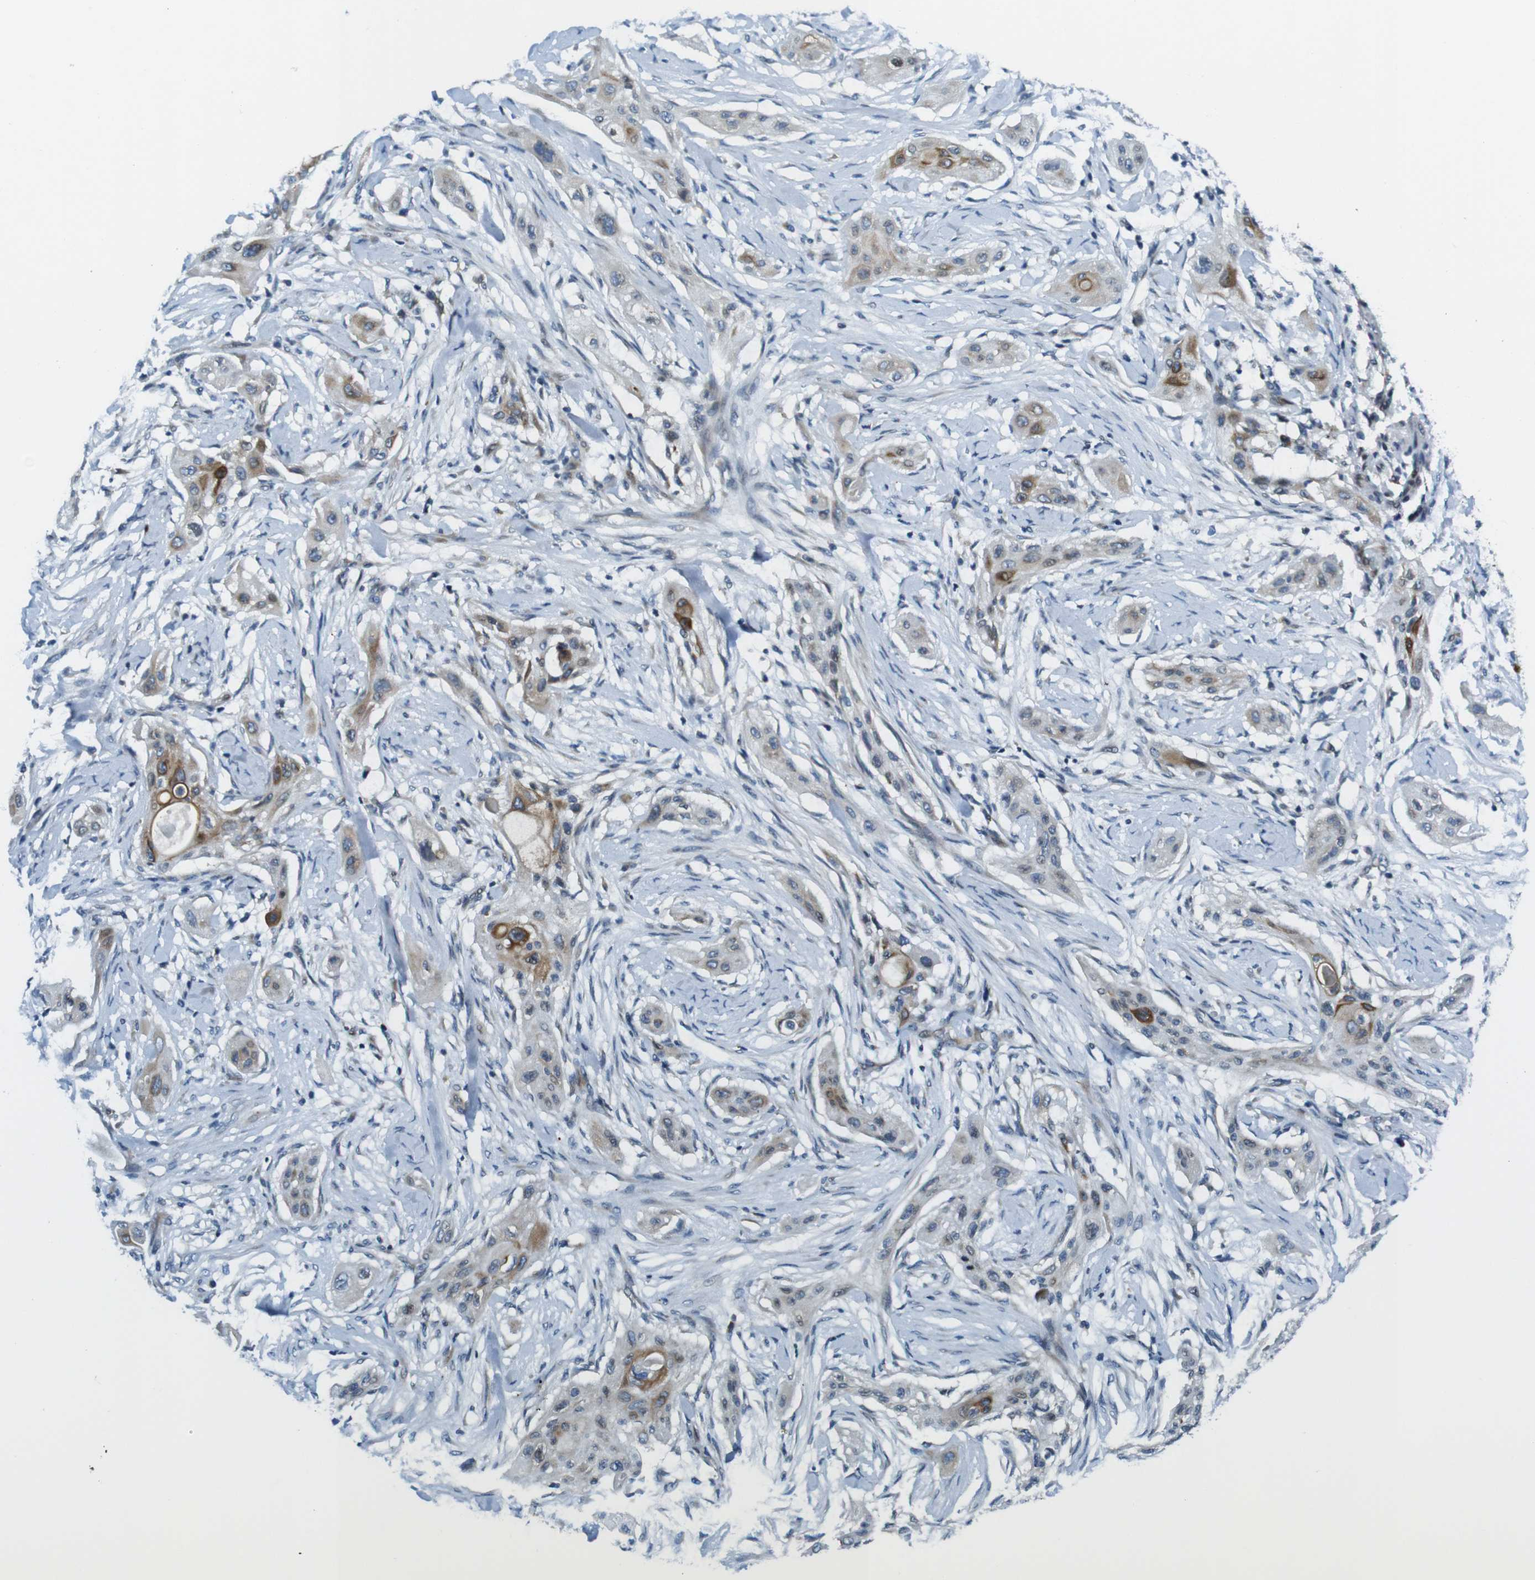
{"staining": {"intensity": "moderate", "quantity": "25%-75%", "location": "cytoplasmic/membranous"}, "tissue": "lung cancer", "cell_type": "Tumor cells", "image_type": "cancer", "snomed": [{"axis": "morphology", "description": "Squamous cell carcinoma, NOS"}, {"axis": "topography", "description": "Lung"}], "caption": "Brown immunohistochemical staining in lung squamous cell carcinoma demonstrates moderate cytoplasmic/membranous positivity in about 25%-75% of tumor cells. (brown staining indicates protein expression, while blue staining denotes nuclei).", "gene": "ZDHHC3", "patient": {"sex": "female", "age": 47}}